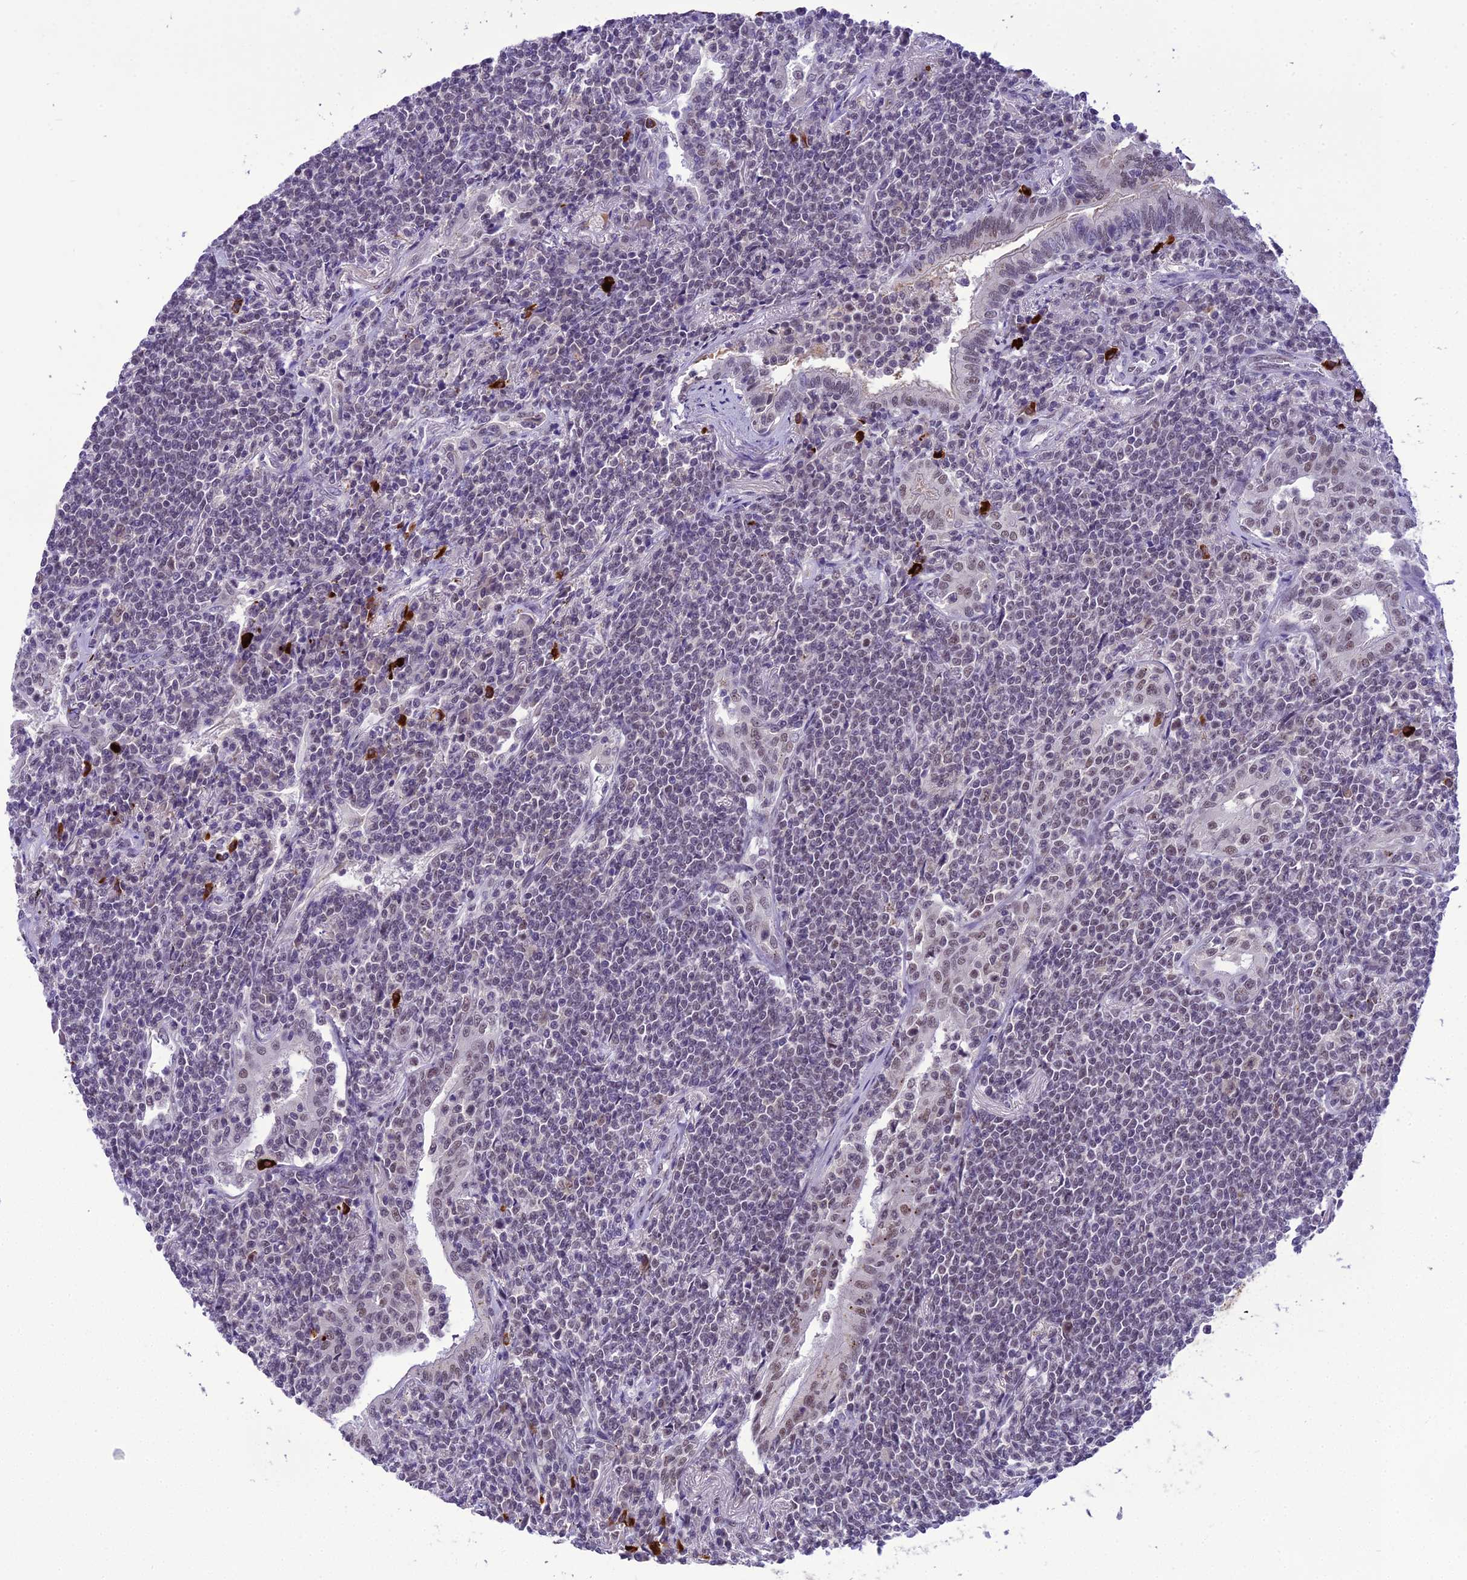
{"staining": {"intensity": "weak", "quantity": "<25%", "location": "nuclear"}, "tissue": "lymphoma", "cell_type": "Tumor cells", "image_type": "cancer", "snomed": [{"axis": "morphology", "description": "Malignant lymphoma, non-Hodgkin's type, Low grade"}, {"axis": "topography", "description": "Lung"}], "caption": "Lymphoma stained for a protein using immunohistochemistry (IHC) demonstrates no positivity tumor cells.", "gene": "SH3RF3", "patient": {"sex": "female", "age": 71}}